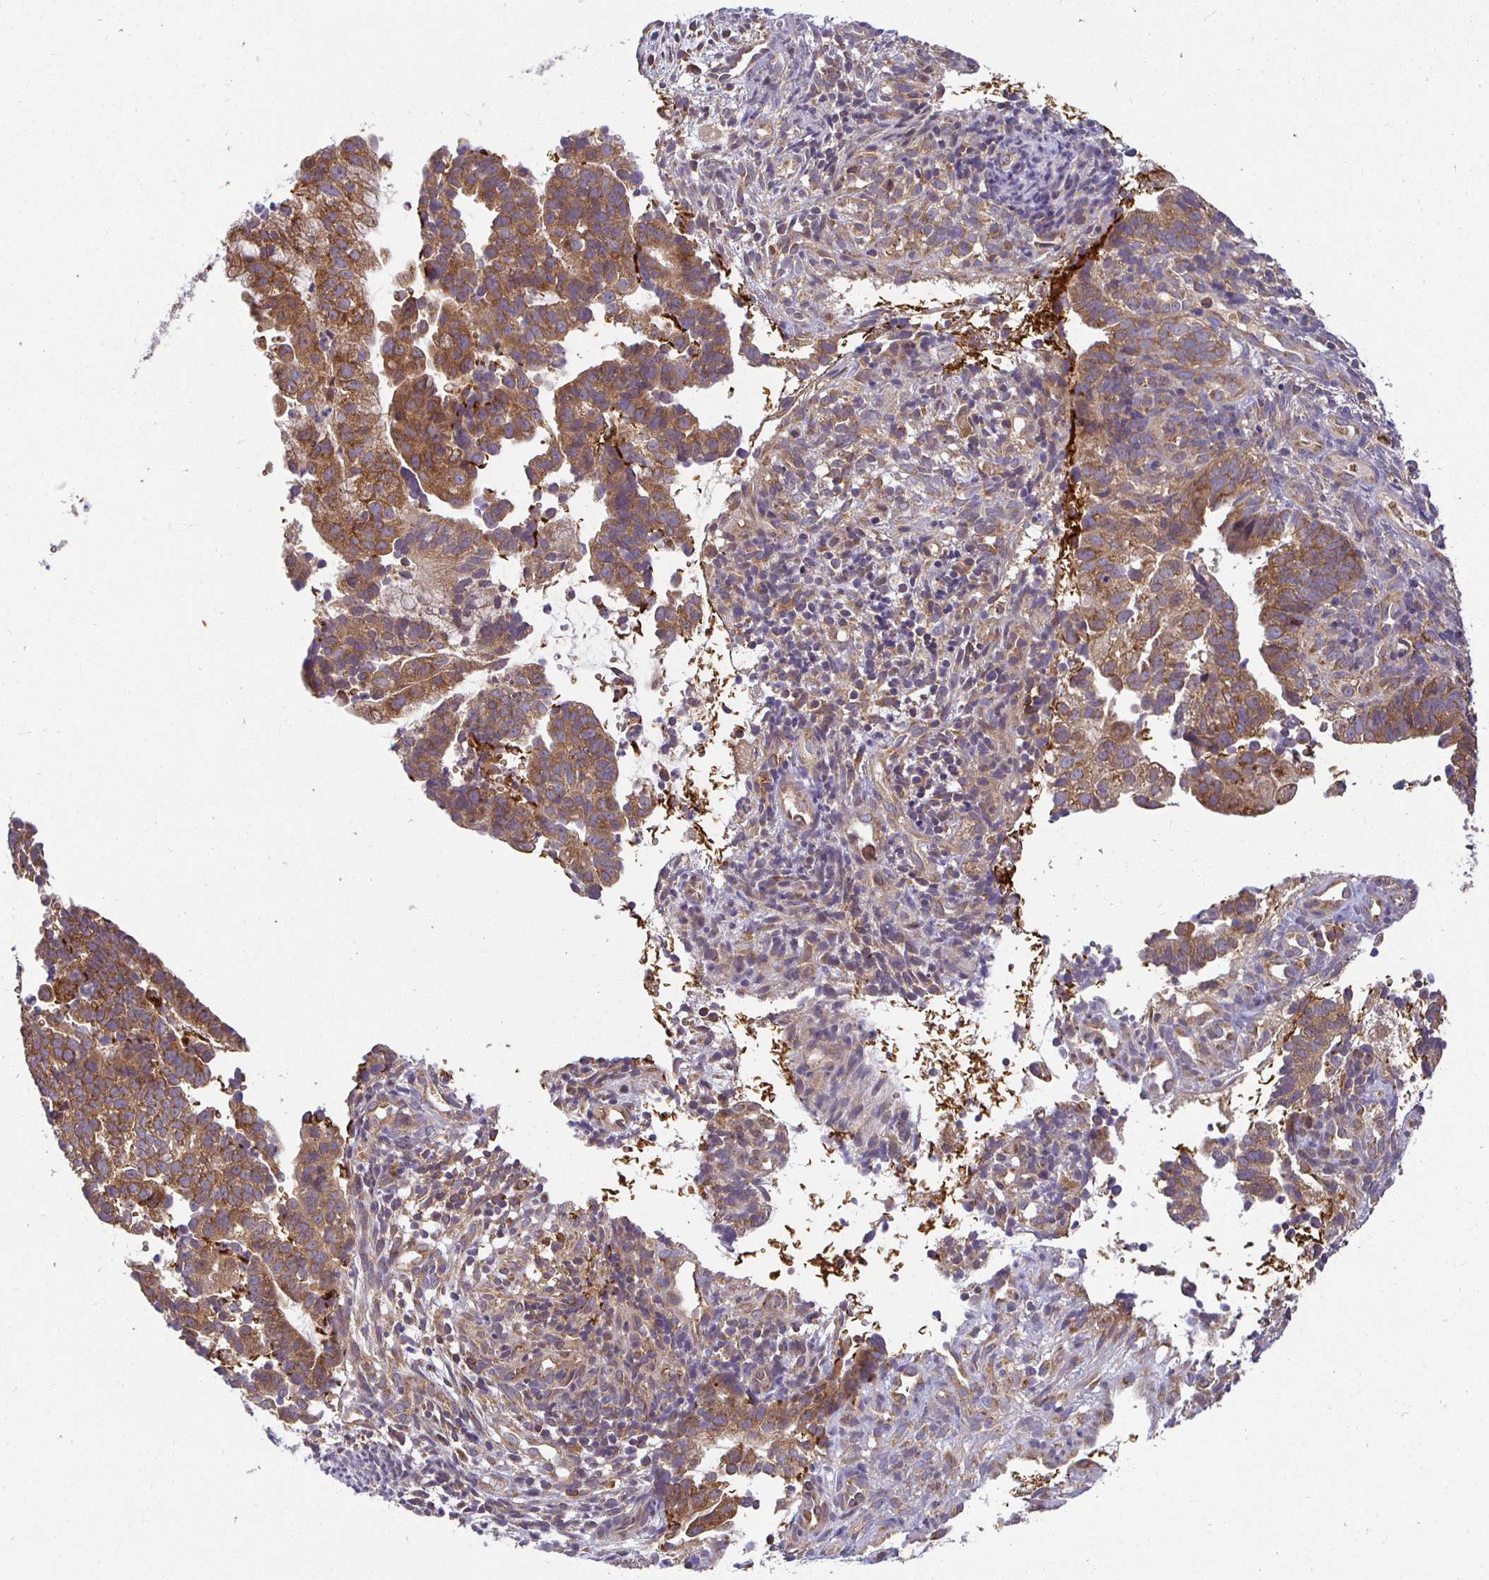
{"staining": {"intensity": "moderate", "quantity": ">75%", "location": "cytoplasmic/membranous"}, "tissue": "endometrial cancer", "cell_type": "Tumor cells", "image_type": "cancer", "snomed": [{"axis": "morphology", "description": "Adenocarcinoma, NOS"}, {"axis": "topography", "description": "Endometrium"}], "caption": "Immunohistochemical staining of endometrial adenocarcinoma demonstrates moderate cytoplasmic/membranous protein expression in about >75% of tumor cells.", "gene": "IRAK1", "patient": {"sex": "female", "age": 76}}